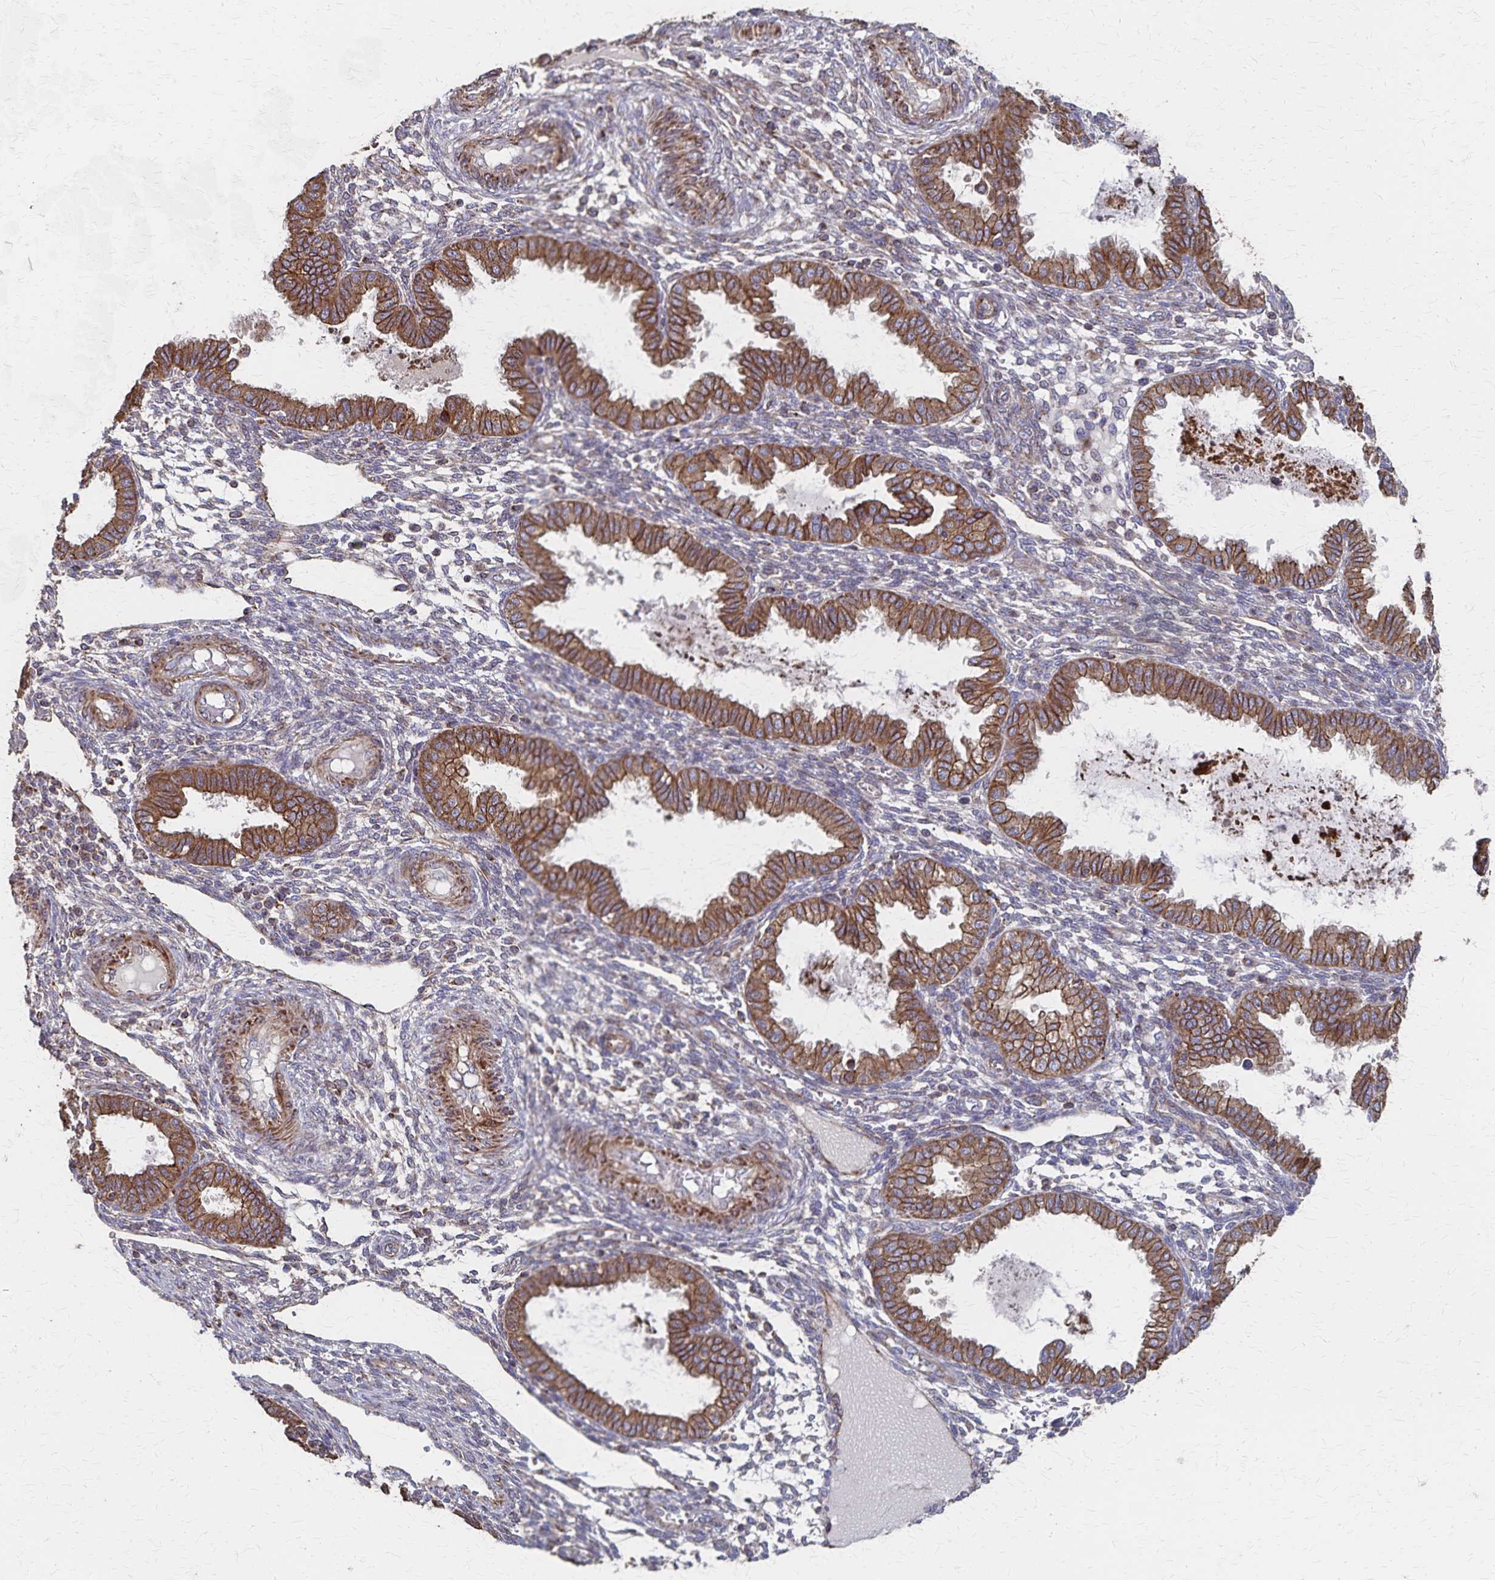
{"staining": {"intensity": "negative", "quantity": "none", "location": "none"}, "tissue": "endometrium", "cell_type": "Cells in endometrial stroma", "image_type": "normal", "snomed": [{"axis": "morphology", "description": "Normal tissue, NOS"}, {"axis": "topography", "description": "Endometrium"}], "caption": "This micrograph is of normal endometrium stained with IHC to label a protein in brown with the nuclei are counter-stained blue. There is no staining in cells in endometrial stroma.", "gene": "PGAP2", "patient": {"sex": "female", "age": 33}}